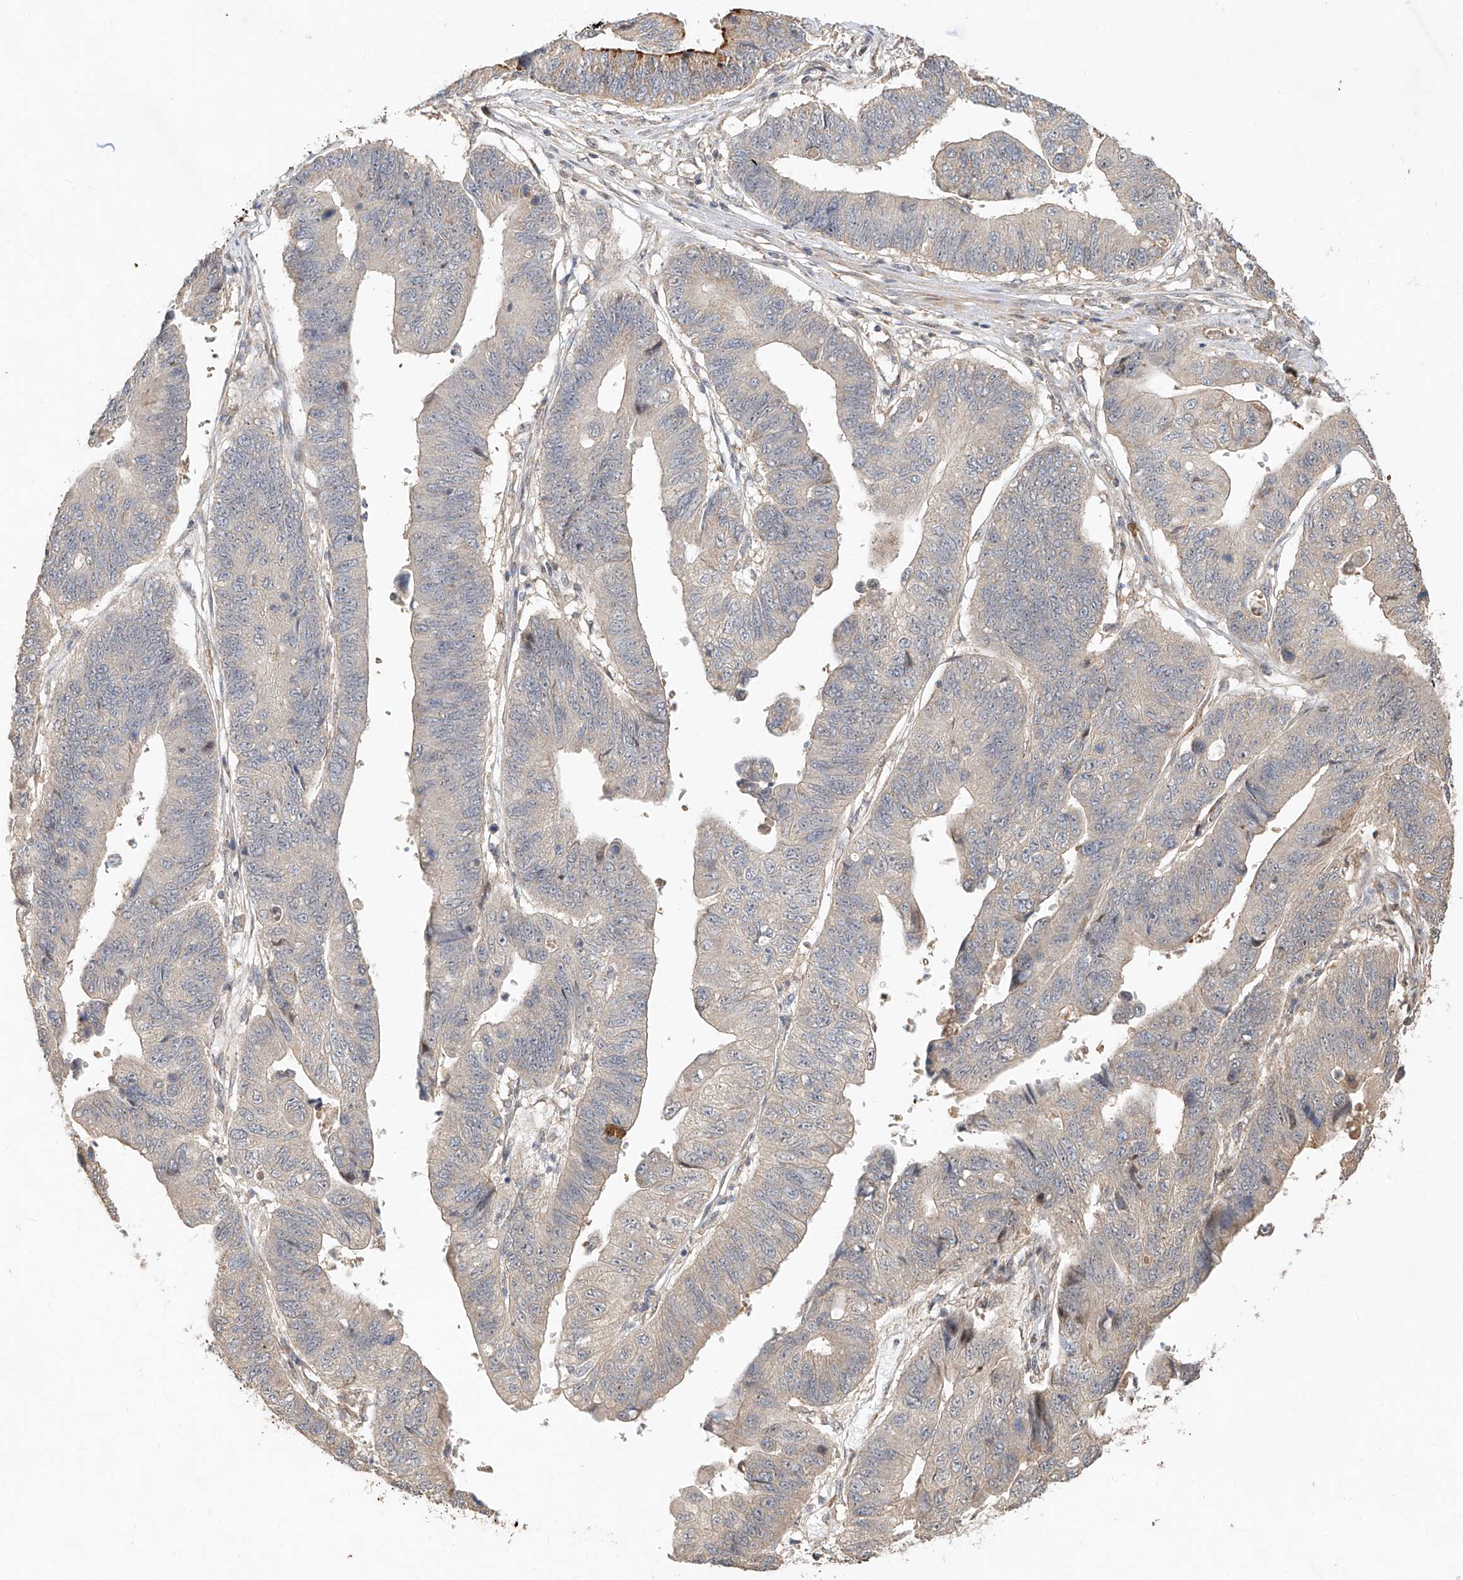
{"staining": {"intensity": "weak", "quantity": "<25%", "location": "cytoplasmic/membranous"}, "tissue": "stomach cancer", "cell_type": "Tumor cells", "image_type": "cancer", "snomed": [{"axis": "morphology", "description": "Adenocarcinoma, NOS"}, {"axis": "topography", "description": "Stomach"}], "caption": "A high-resolution image shows immunohistochemistry staining of stomach cancer, which shows no significant staining in tumor cells. (DAB (3,3'-diaminobenzidine) IHC with hematoxylin counter stain).", "gene": "TMEM61", "patient": {"sex": "male", "age": 59}}